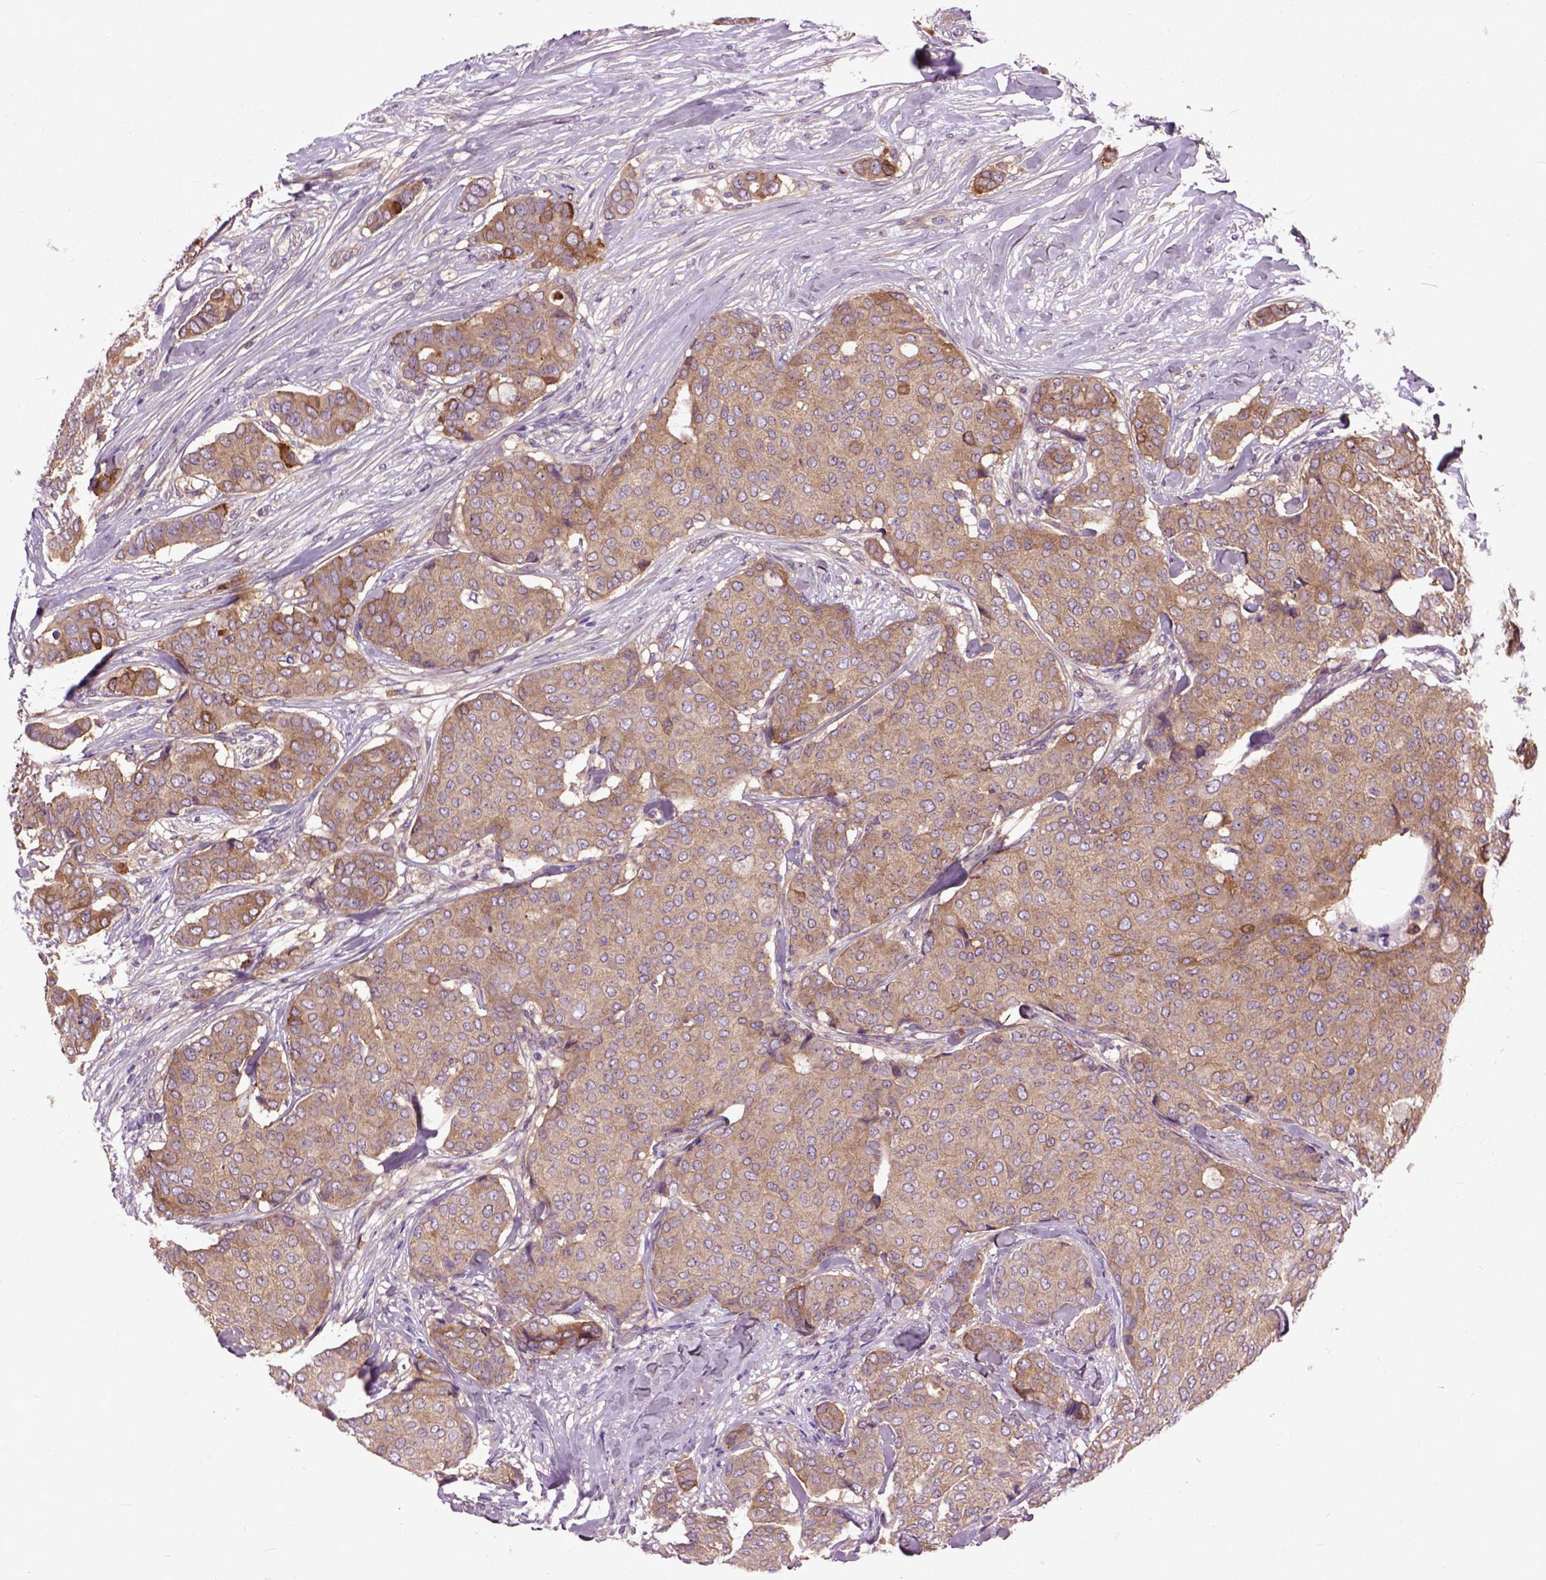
{"staining": {"intensity": "moderate", "quantity": "<25%", "location": "cytoplasmic/membranous"}, "tissue": "breast cancer", "cell_type": "Tumor cells", "image_type": "cancer", "snomed": [{"axis": "morphology", "description": "Duct carcinoma"}, {"axis": "topography", "description": "Breast"}], "caption": "Immunohistochemical staining of human breast cancer demonstrates moderate cytoplasmic/membranous protein positivity in approximately <25% of tumor cells.", "gene": "MAPT", "patient": {"sex": "female", "age": 75}}